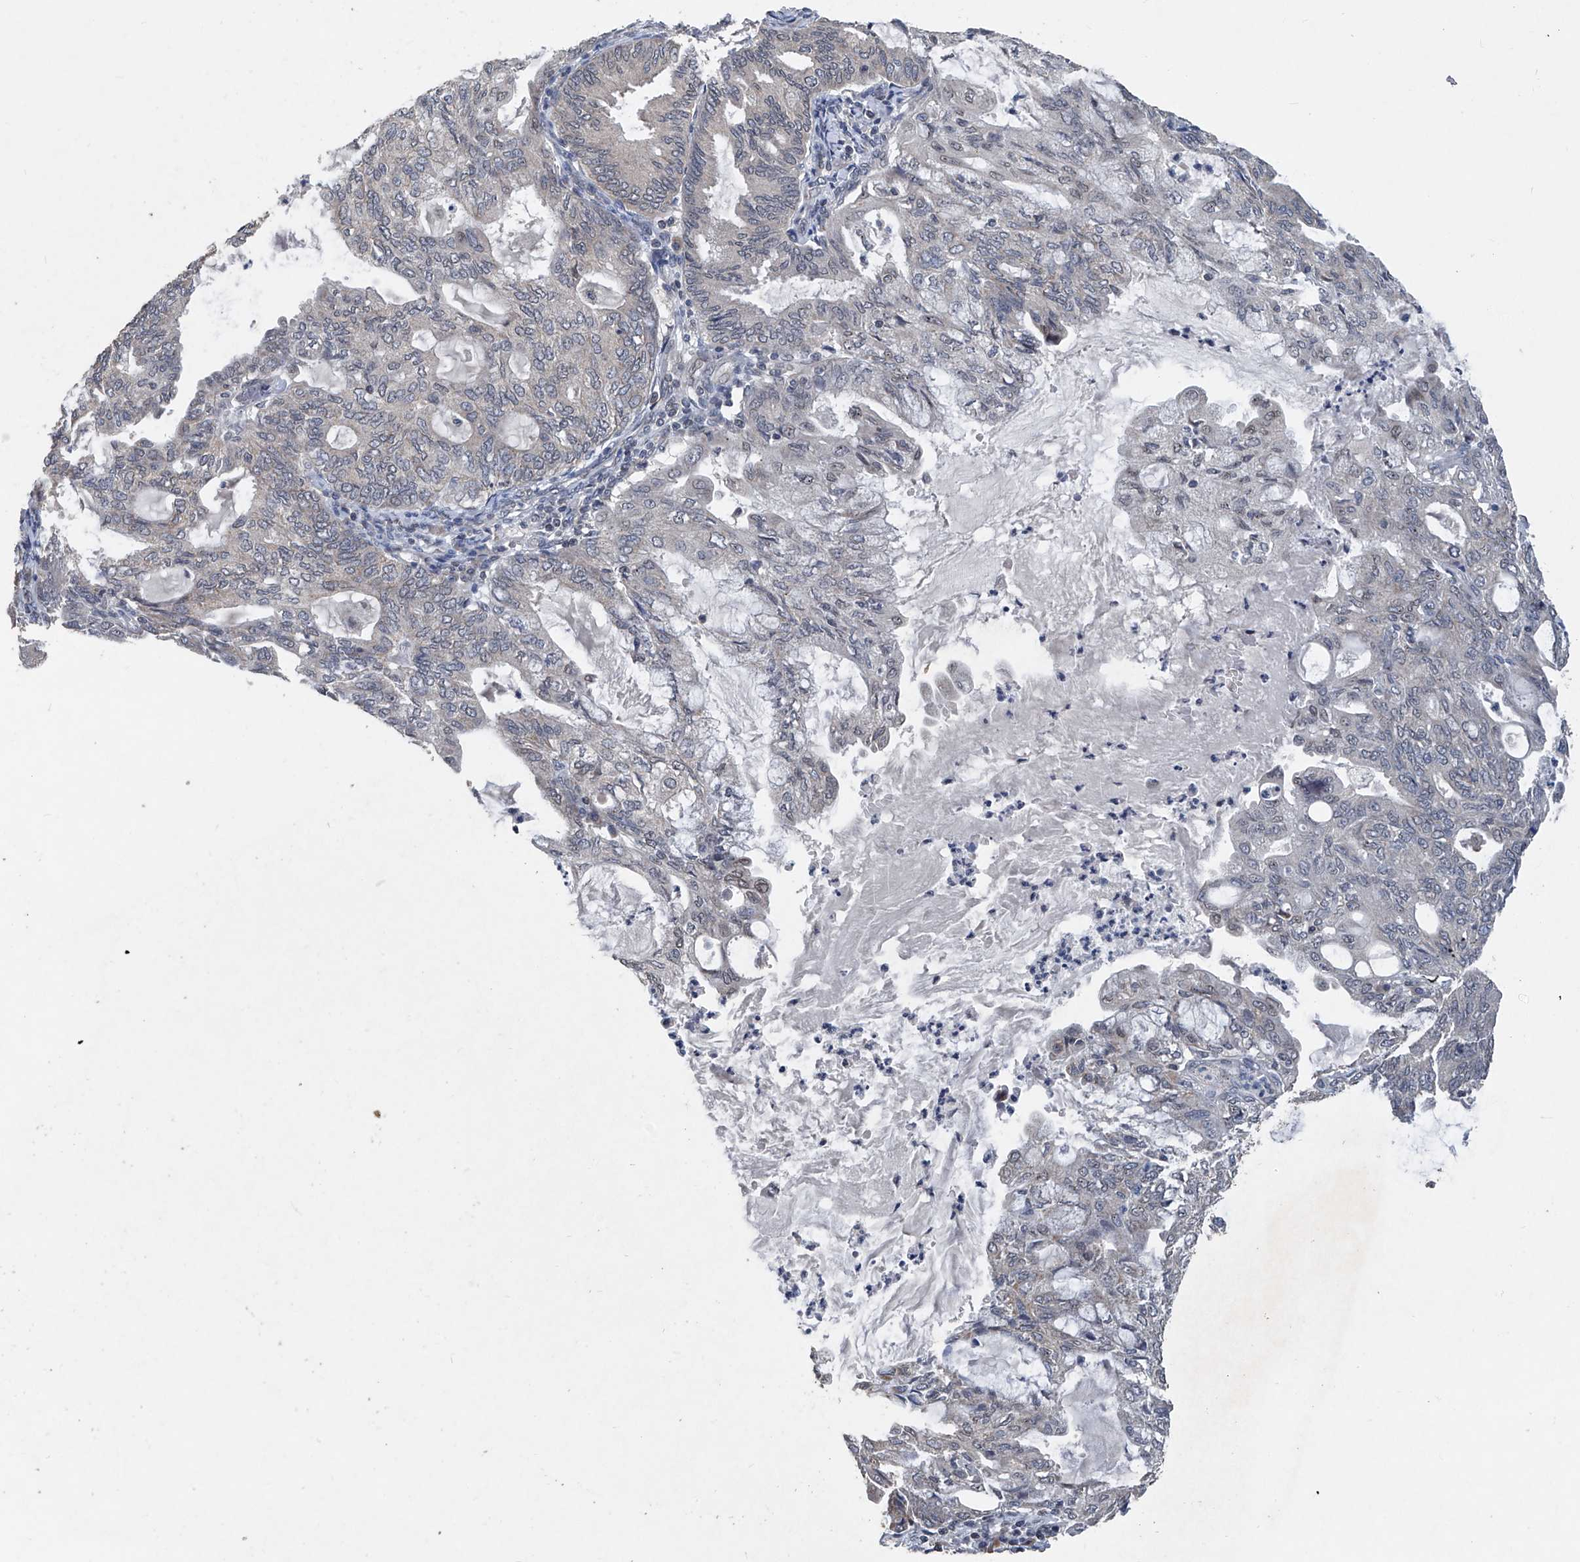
{"staining": {"intensity": "negative", "quantity": "none", "location": "none"}, "tissue": "endometrial cancer", "cell_type": "Tumor cells", "image_type": "cancer", "snomed": [{"axis": "morphology", "description": "Adenocarcinoma, NOS"}, {"axis": "topography", "description": "Endometrium"}], "caption": "IHC of human adenocarcinoma (endometrial) exhibits no expression in tumor cells.", "gene": "BCKDHB", "patient": {"sex": "female", "age": 86}}